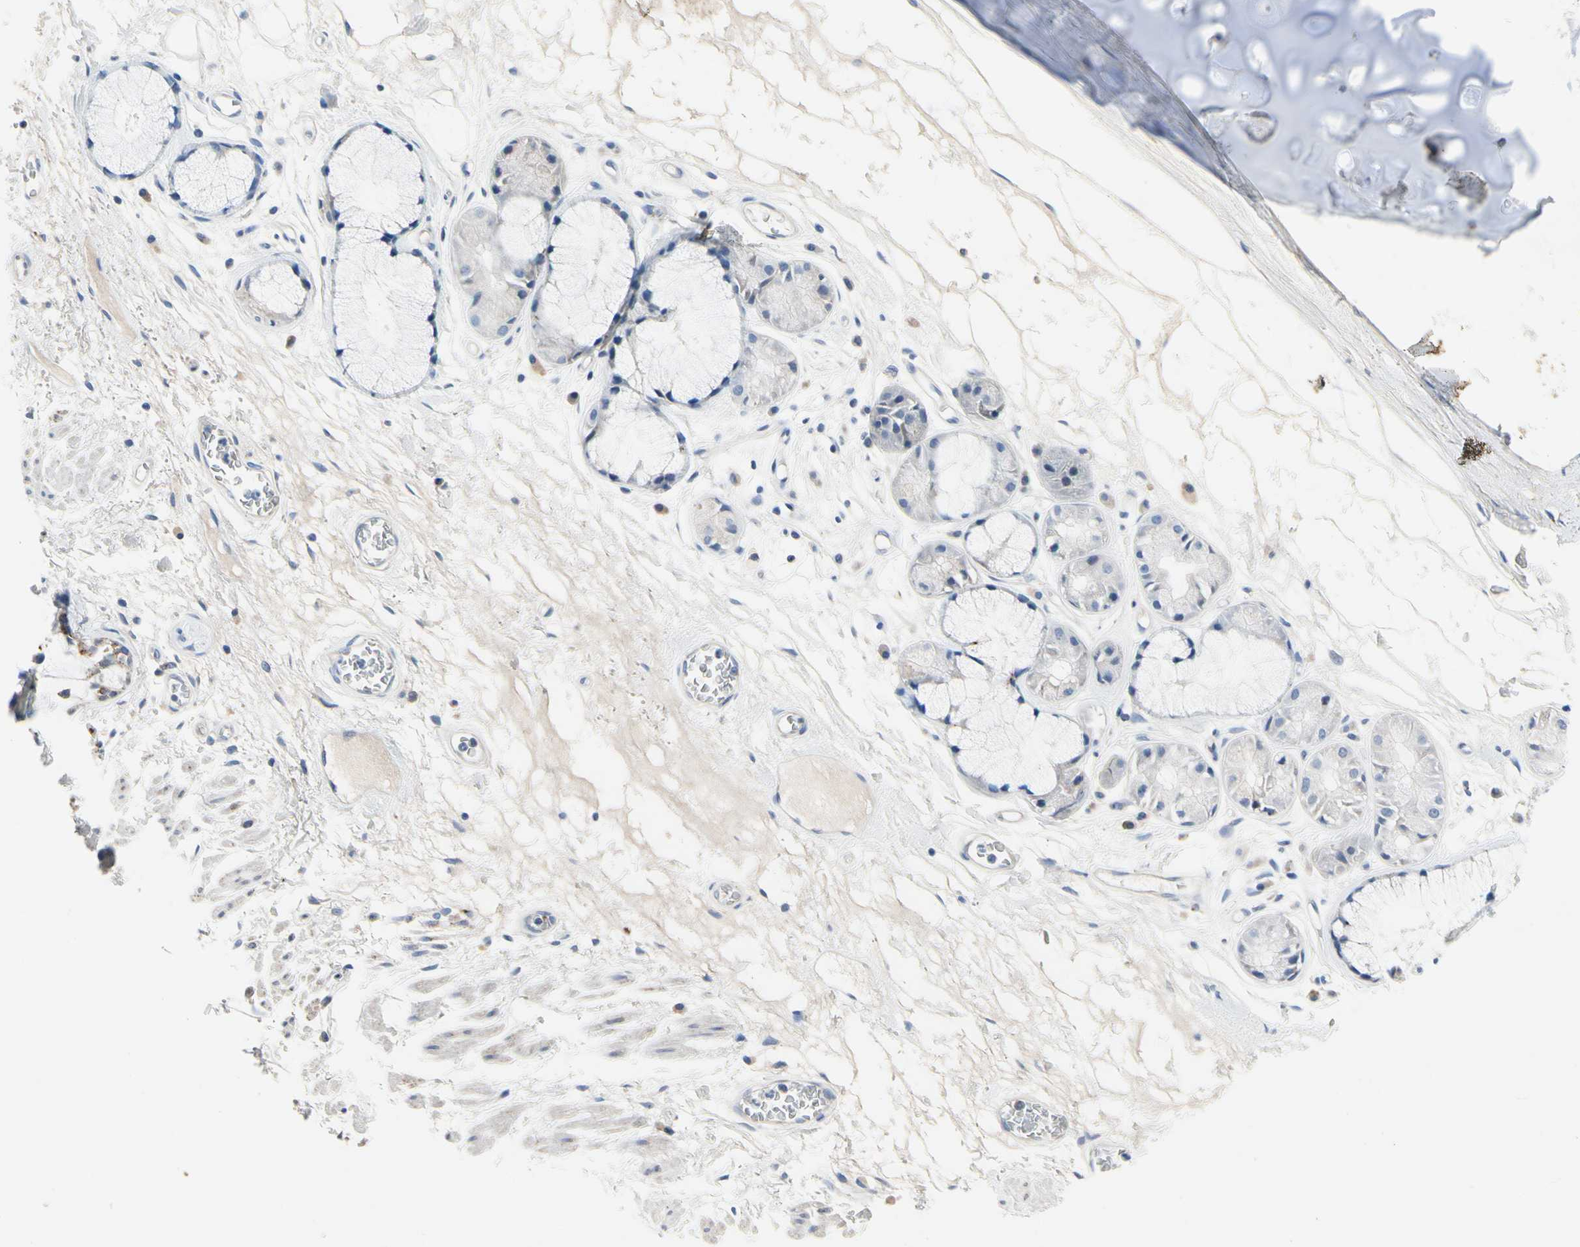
{"staining": {"intensity": "moderate", "quantity": ">75%", "location": "cytoplasmic/membranous"}, "tissue": "bronchus", "cell_type": "Respiratory epithelial cells", "image_type": "normal", "snomed": [{"axis": "morphology", "description": "Normal tissue, NOS"}, {"axis": "topography", "description": "Bronchus"}], "caption": "Immunohistochemistry of unremarkable bronchus displays medium levels of moderate cytoplasmic/membranous positivity in approximately >75% of respiratory epithelial cells. Immunohistochemistry stains the protein of interest in brown and the nuclei are stained blue.", "gene": "RETSAT", "patient": {"sex": "male", "age": 66}}